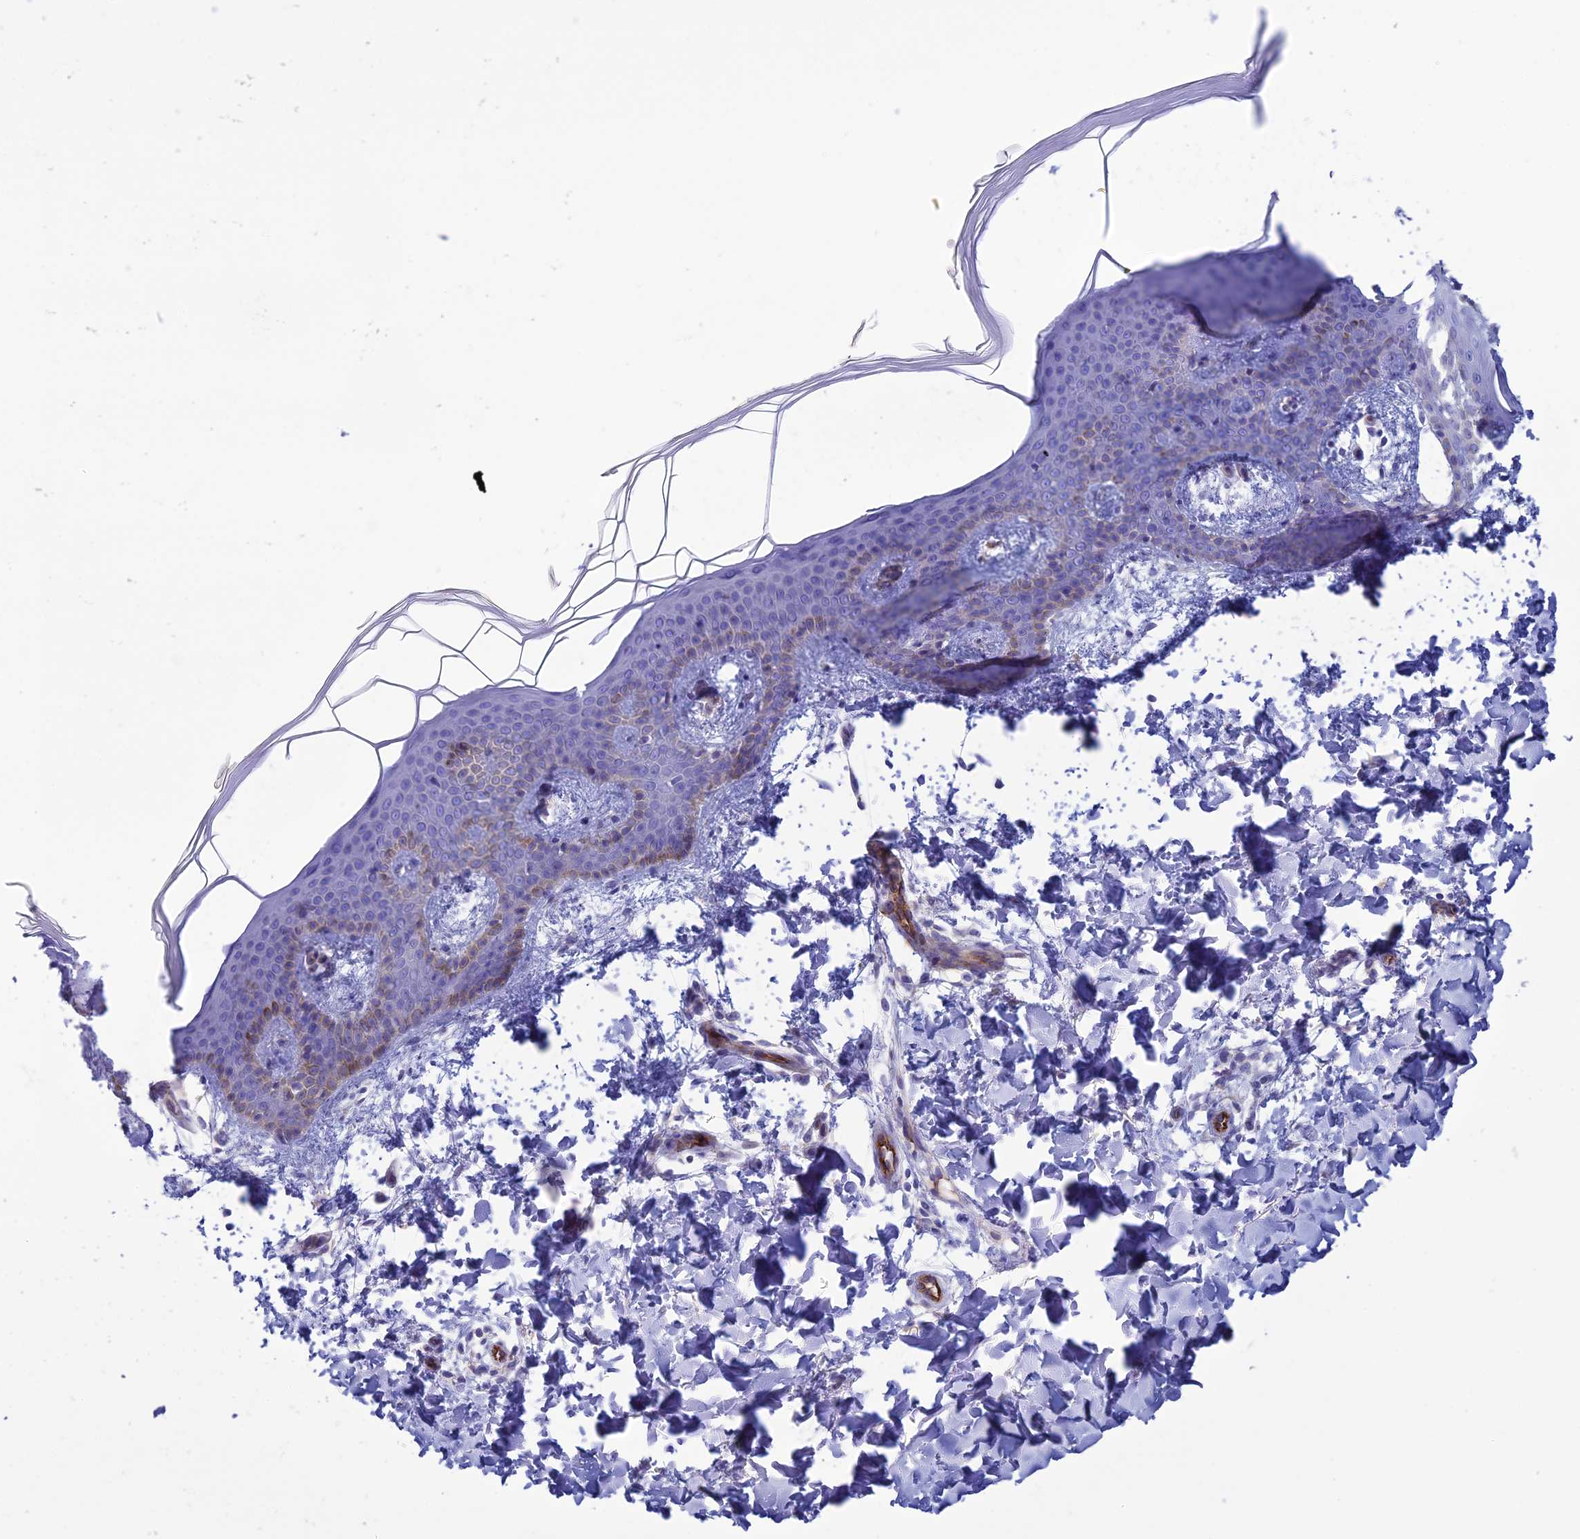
{"staining": {"intensity": "negative", "quantity": "none", "location": "none"}, "tissue": "skin", "cell_type": "Fibroblasts", "image_type": "normal", "snomed": [{"axis": "morphology", "description": "Normal tissue, NOS"}, {"axis": "topography", "description": "Skin"}], "caption": "Unremarkable skin was stained to show a protein in brown. There is no significant expression in fibroblasts. (Stains: DAB immunohistochemistry with hematoxylin counter stain, Microscopy: brightfield microscopy at high magnification).", "gene": "CDC42EP5", "patient": {"sex": "male", "age": 36}}